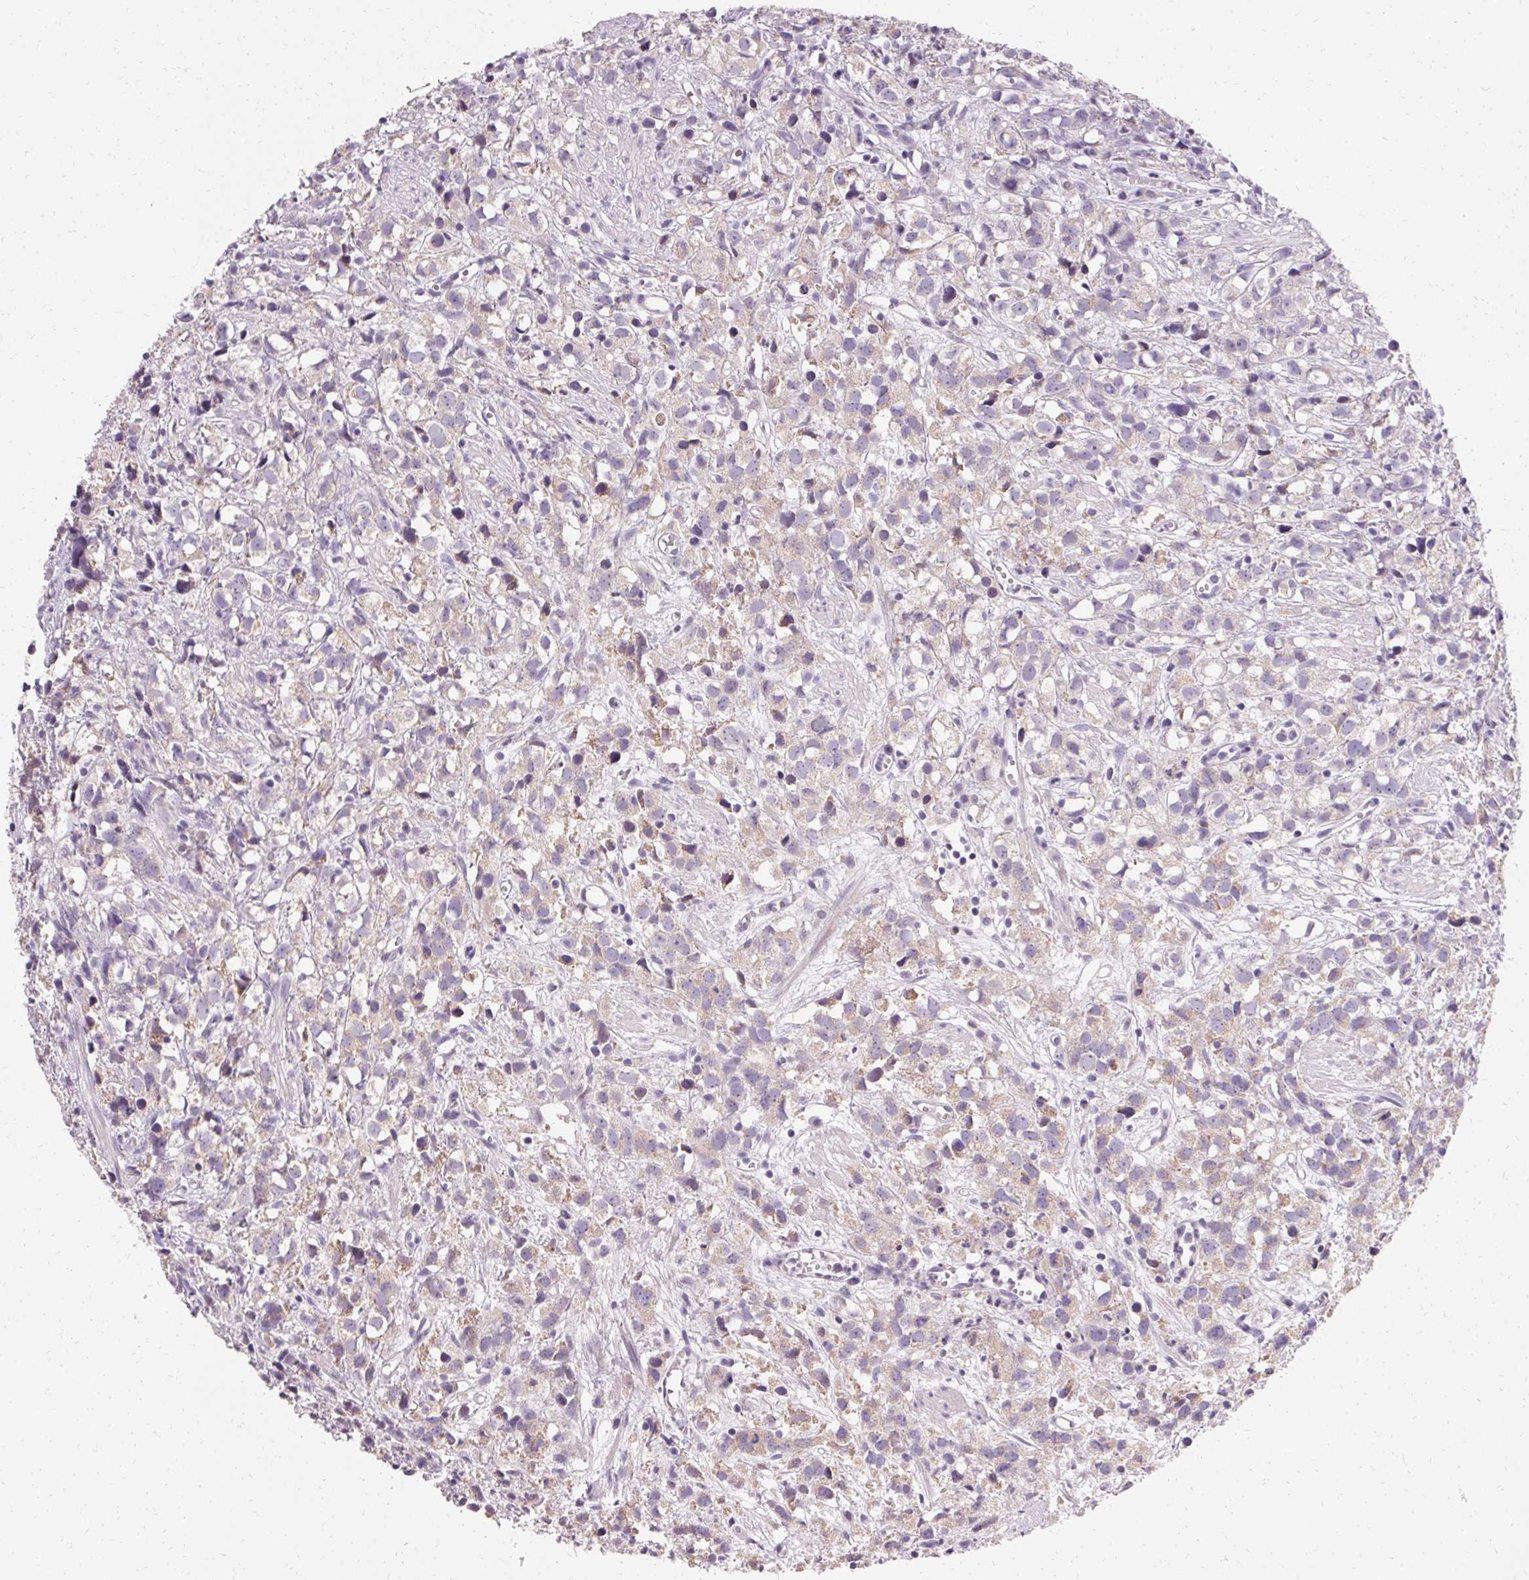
{"staining": {"intensity": "moderate", "quantity": "25%-75%", "location": "cytoplasmic/membranous"}, "tissue": "prostate cancer", "cell_type": "Tumor cells", "image_type": "cancer", "snomed": [{"axis": "morphology", "description": "Adenocarcinoma, High grade"}, {"axis": "topography", "description": "Prostate"}], "caption": "Human prostate cancer (high-grade adenocarcinoma) stained with a brown dye demonstrates moderate cytoplasmic/membranous positive positivity in approximately 25%-75% of tumor cells.", "gene": "TRIP13", "patient": {"sex": "male", "age": 68}}